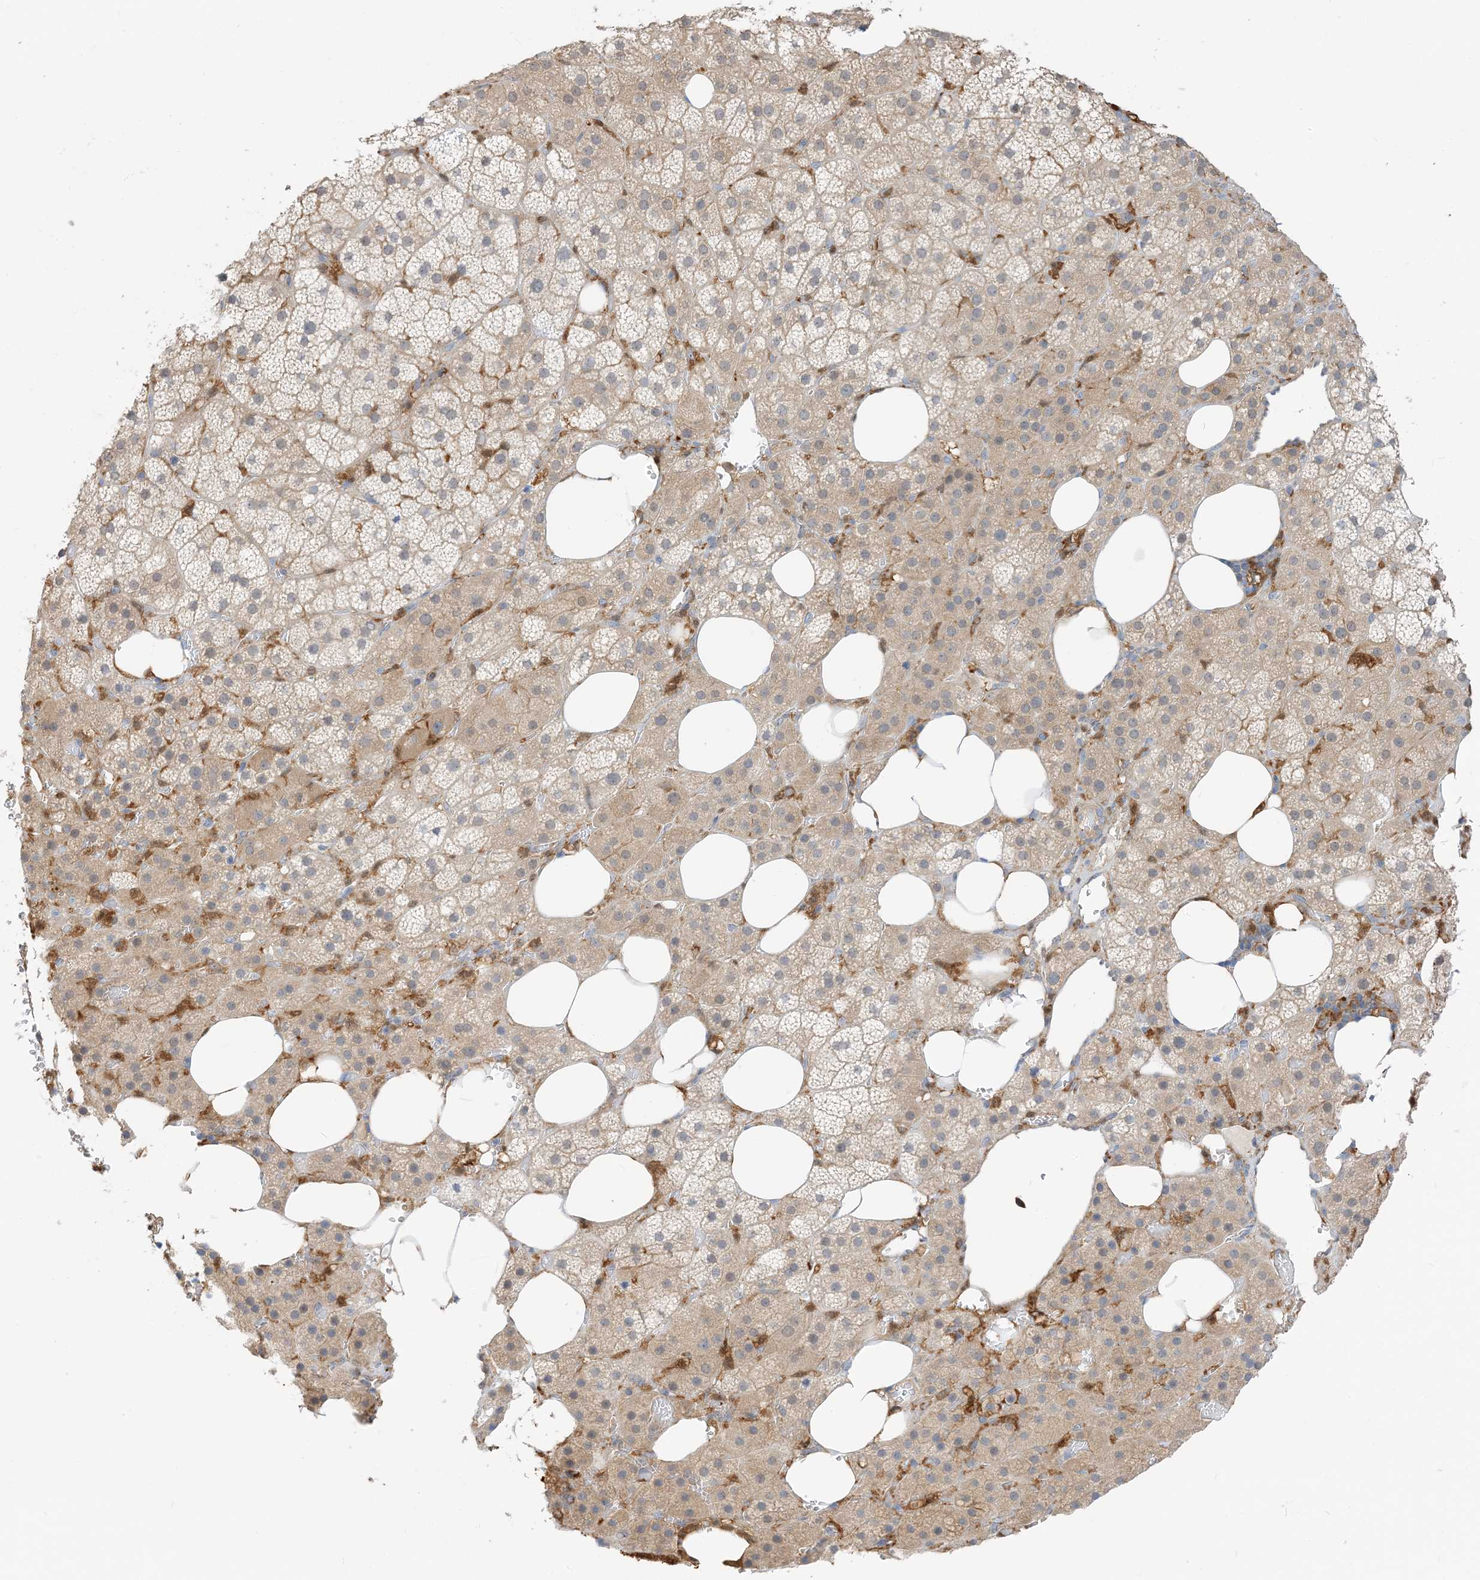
{"staining": {"intensity": "weak", "quantity": "25%-75%", "location": "cytoplasmic/membranous"}, "tissue": "adrenal gland", "cell_type": "Glandular cells", "image_type": "normal", "snomed": [{"axis": "morphology", "description": "Normal tissue, NOS"}, {"axis": "topography", "description": "Adrenal gland"}], "caption": "Protein analysis of normal adrenal gland reveals weak cytoplasmic/membranous expression in approximately 25%-75% of glandular cells.", "gene": "NAGK", "patient": {"sex": "female", "age": 59}}